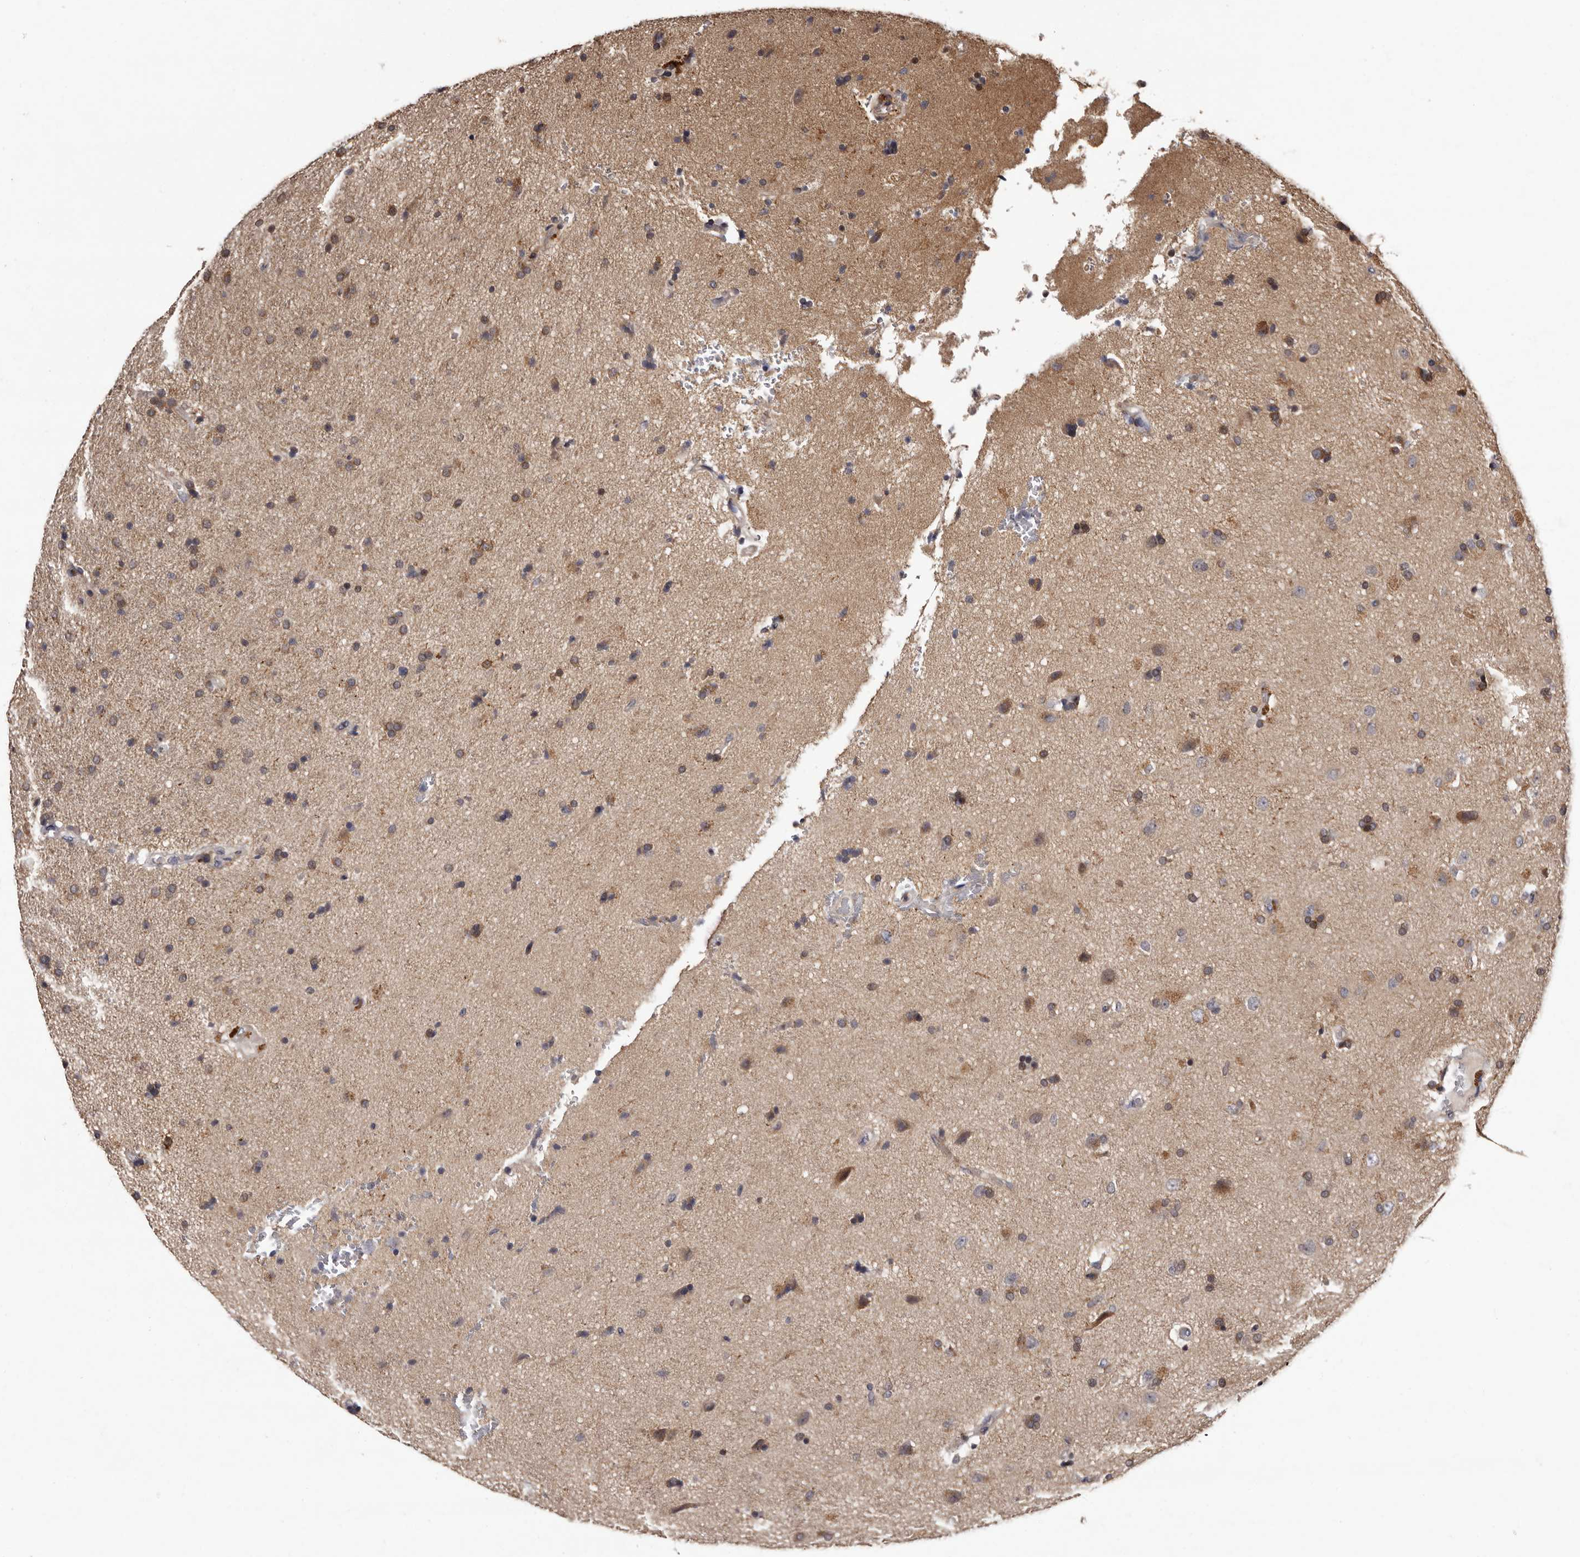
{"staining": {"intensity": "moderate", "quantity": "<25%", "location": "cytoplasmic/membranous"}, "tissue": "glioma", "cell_type": "Tumor cells", "image_type": "cancer", "snomed": [{"axis": "morphology", "description": "Glioma, malignant, High grade"}, {"axis": "topography", "description": "Brain"}], "caption": "Immunohistochemical staining of human high-grade glioma (malignant) demonstrates moderate cytoplasmic/membranous protein positivity in approximately <25% of tumor cells. The staining is performed using DAB brown chromogen to label protein expression. The nuclei are counter-stained blue using hematoxylin.", "gene": "FAM91A1", "patient": {"sex": "male", "age": 72}}